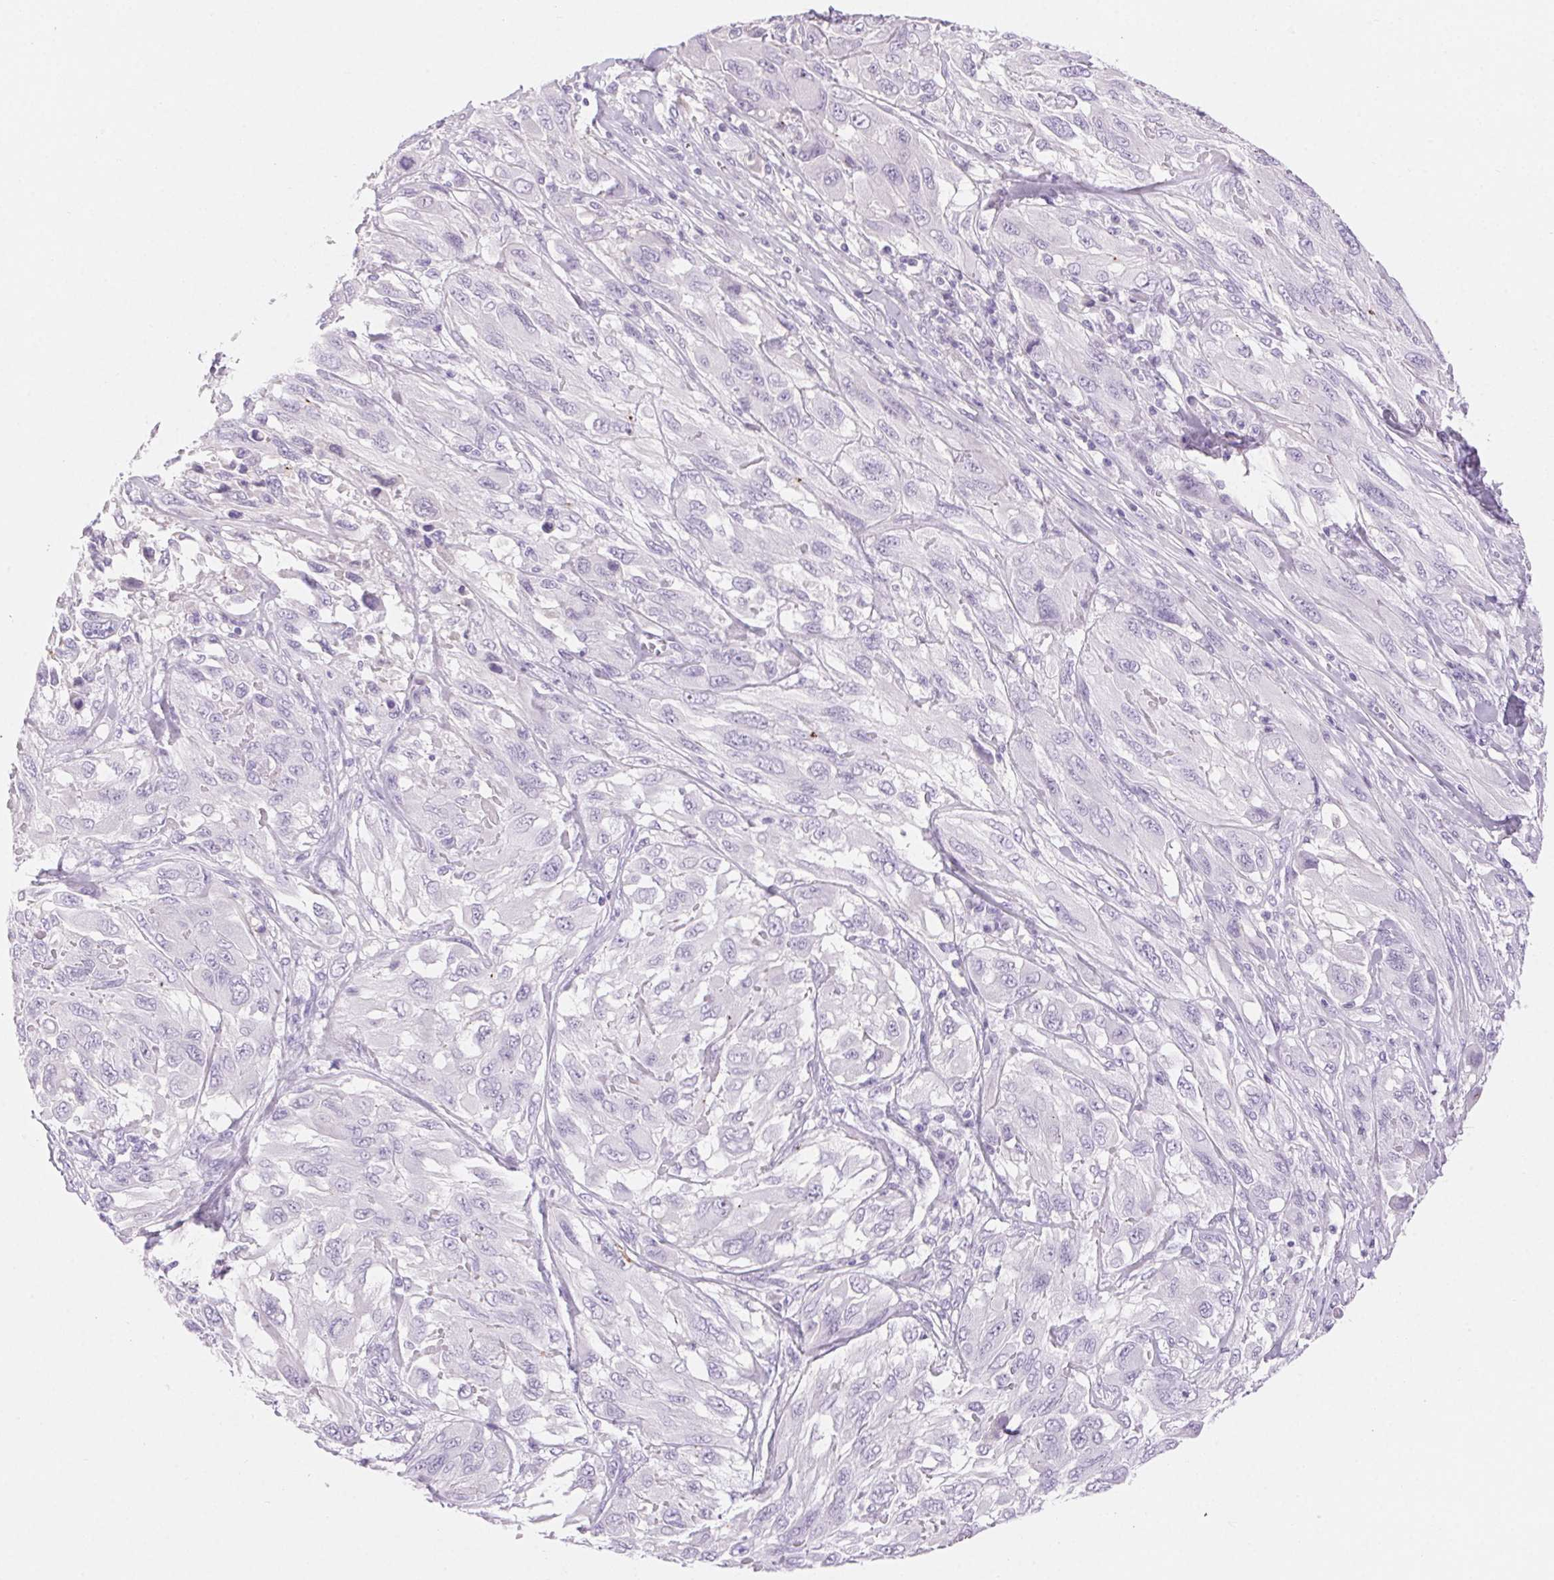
{"staining": {"intensity": "negative", "quantity": "none", "location": "none"}, "tissue": "melanoma", "cell_type": "Tumor cells", "image_type": "cancer", "snomed": [{"axis": "morphology", "description": "Malignant melanoma, NOS"}, {"axis": "topography", "description": "Skin"}], "caption": "Tumor cells show no significant protein positivity in malignant melanoma.", "gene": "CLDN16", "patient": {"sex": "female", "age": 91}}